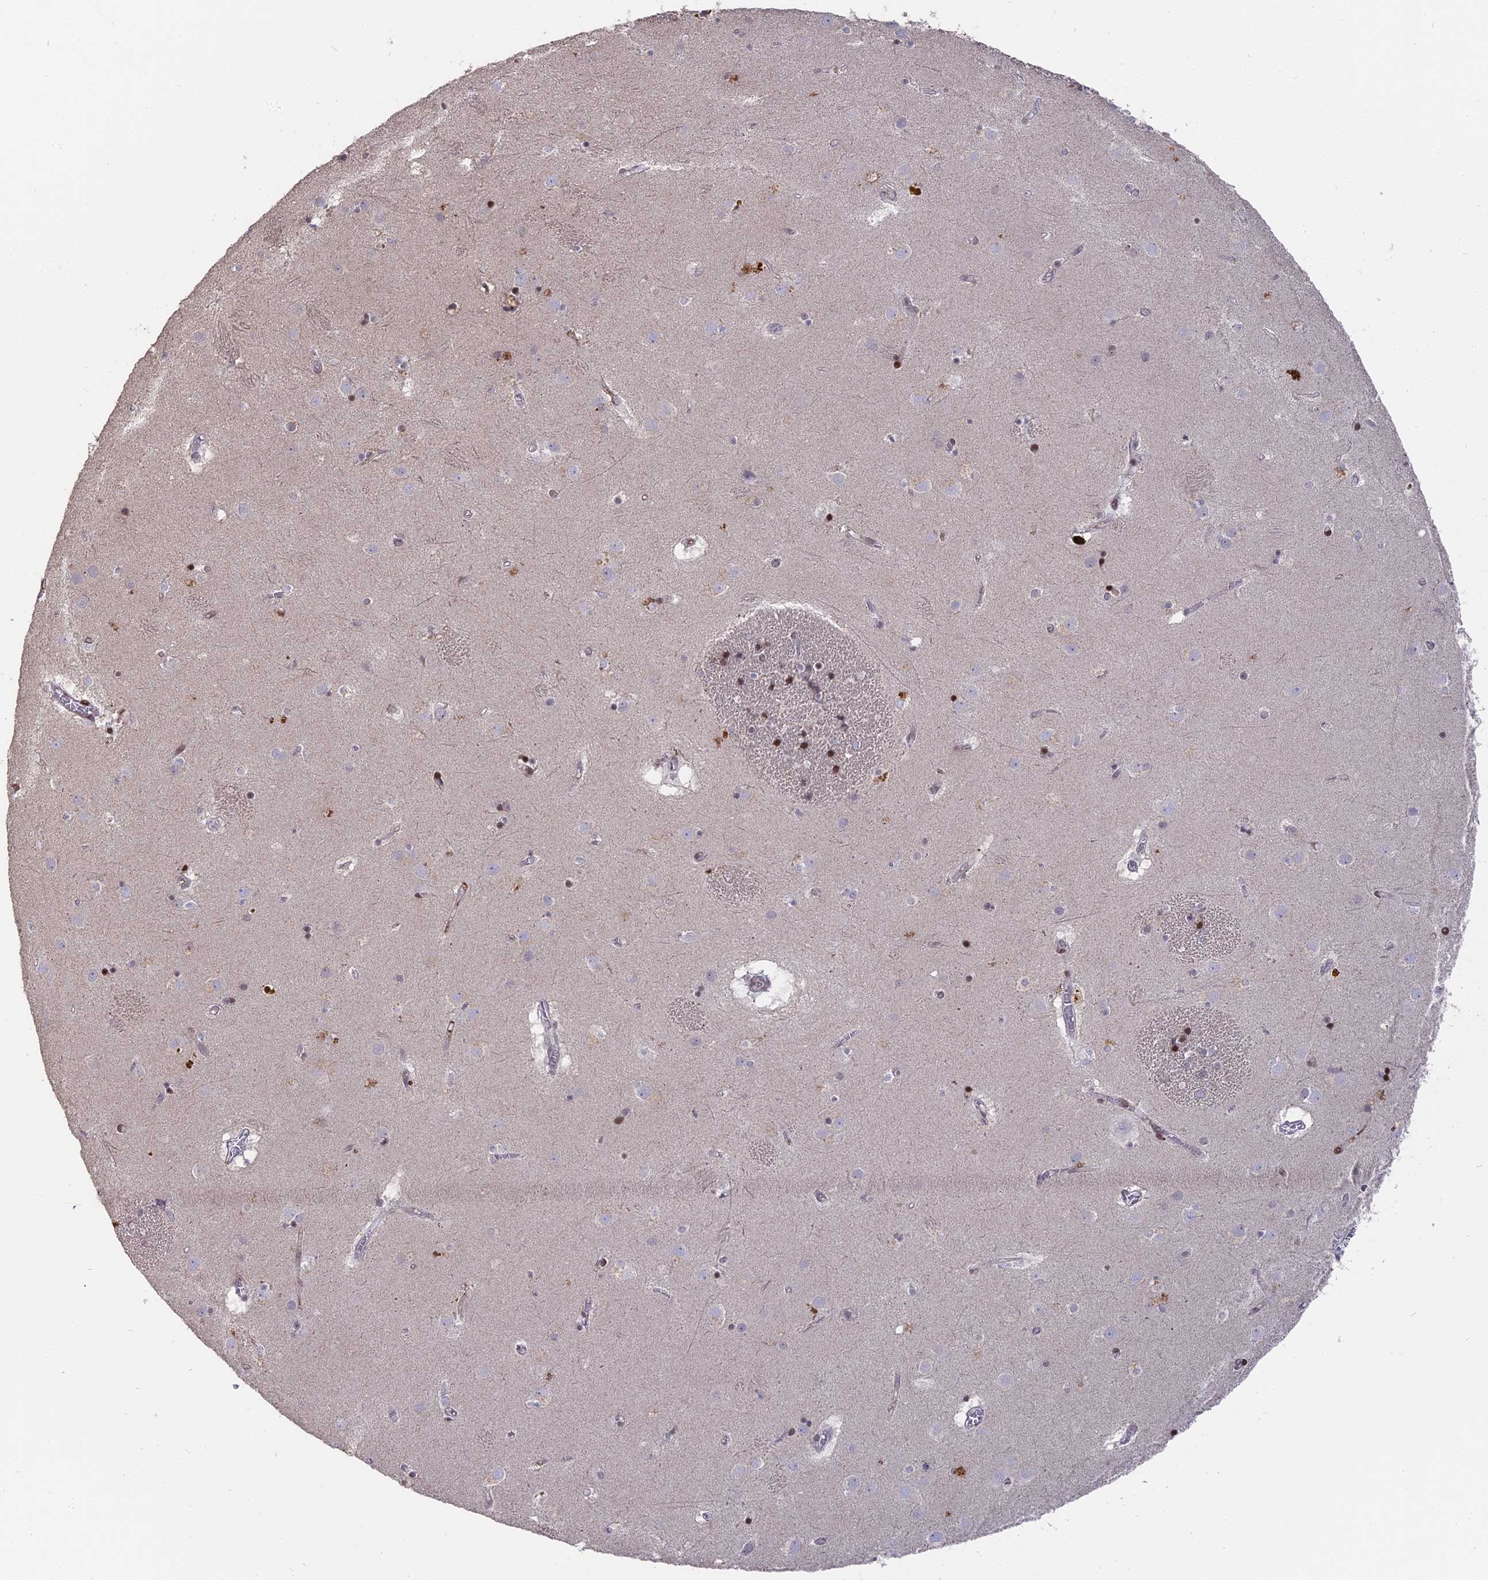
{"staining": {"intensity": "moderate", "quantity": "<25%", "location": "nuclear"}, "tissue": "caudate", "cell_type": "Glial cells", "image_type": "normal", "snomed": [{"axis": "morphology", "description": "Normal tissue, NOS"}, {"axis": "topography", "description": "Lateral ventricle wall"}], "caption": "IHC image of benign caudate stained for a protein (brown), which demonstrates low levels of moderate nuclear positivity in about <25% of glial cells.", "gene": "NR1H3", "patient": {"sex": "male", "age": 70}}